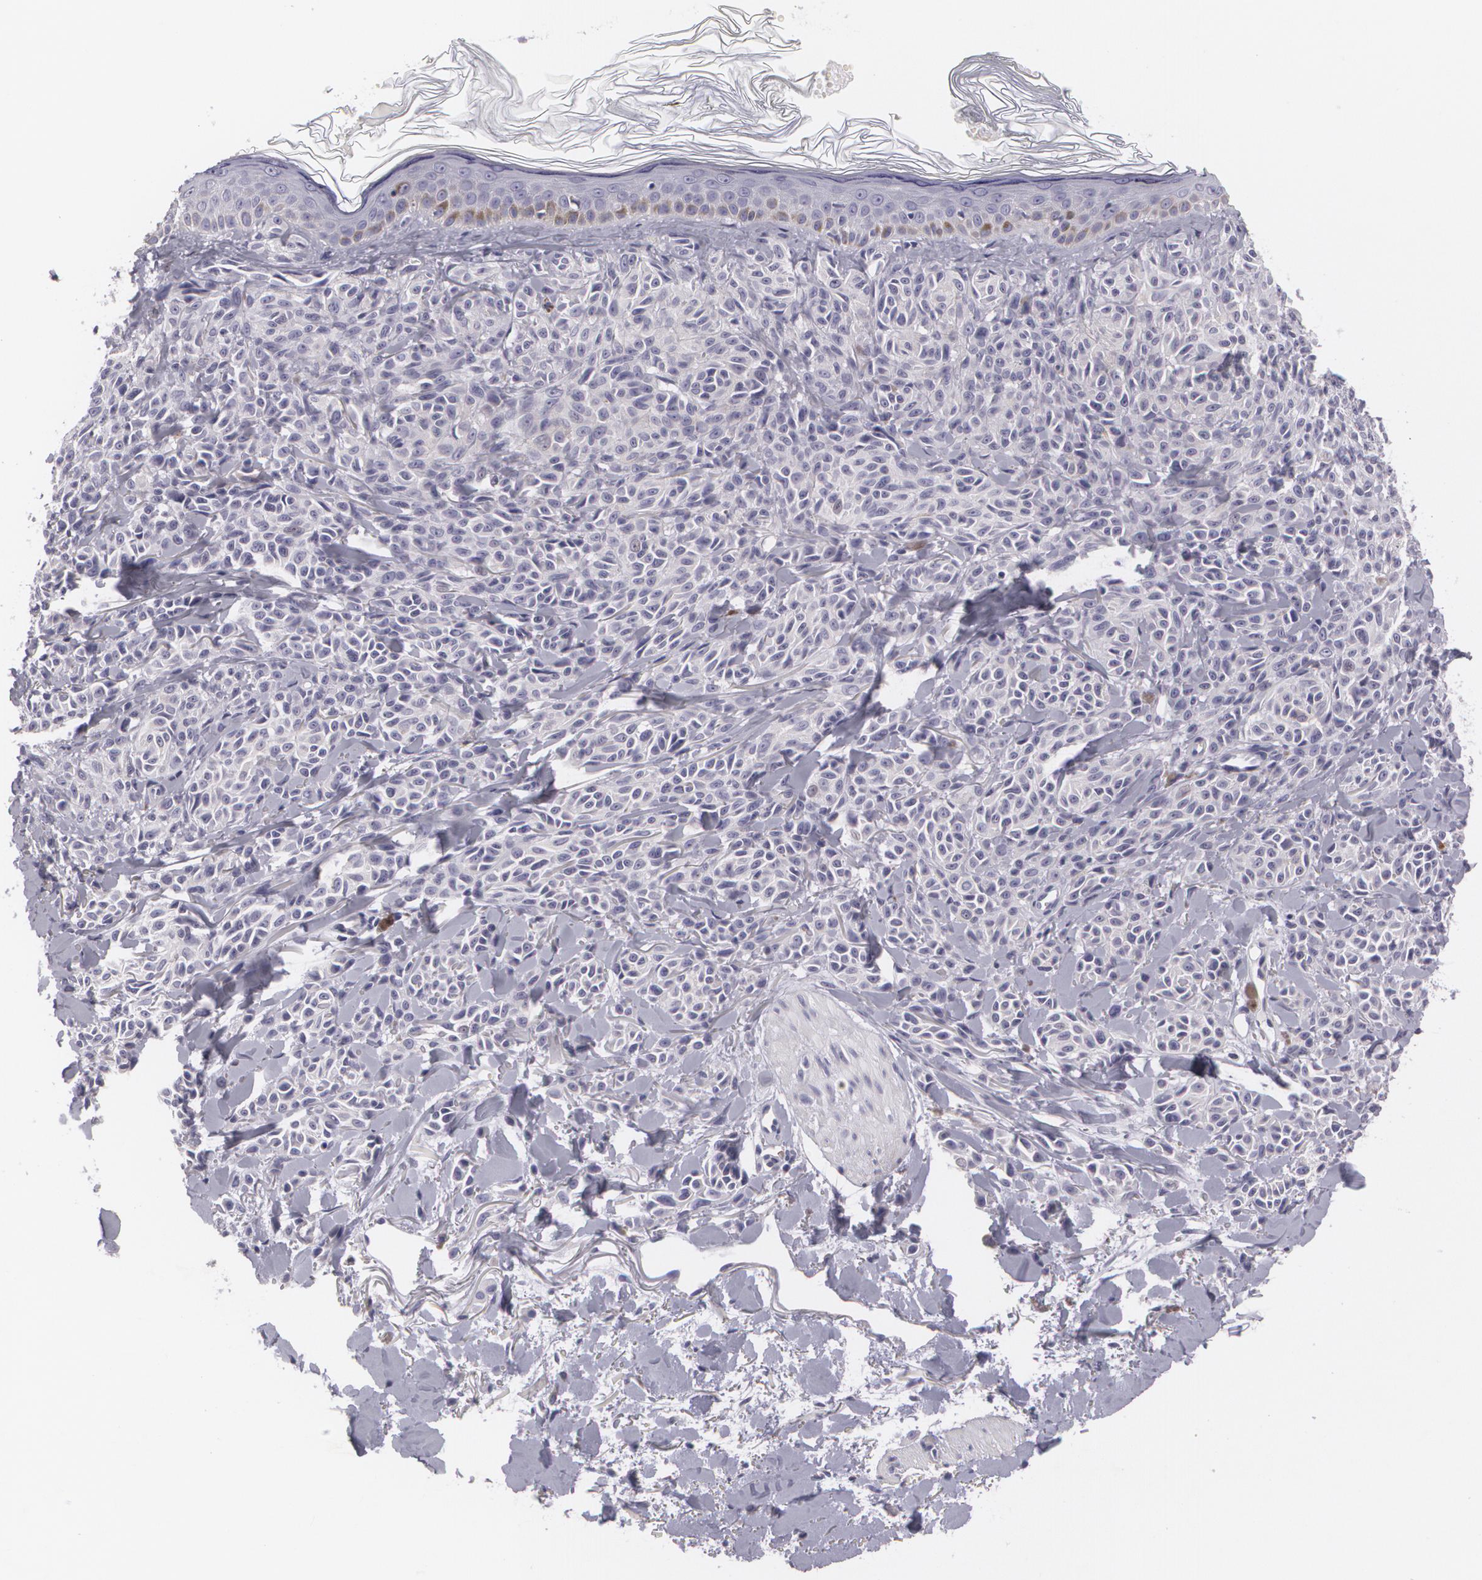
{"staining": {"intensity": "negative", "quantity": "none", "location": "none"}, "tissue": "melanoma", "cell_type": "Tumor cells", "image_type": "cancer", "snomed": [{"axis": "morphology", "description": "Malignant melanoma, NOS"}, {"axis": "topography", "description": "Skin"}], "caption": "Melanoma was stained to show a protein in brown. There is no significant expression in tumor cells.", "gene": "MAP2", "patient": {"sex": "female", "age": 73}}